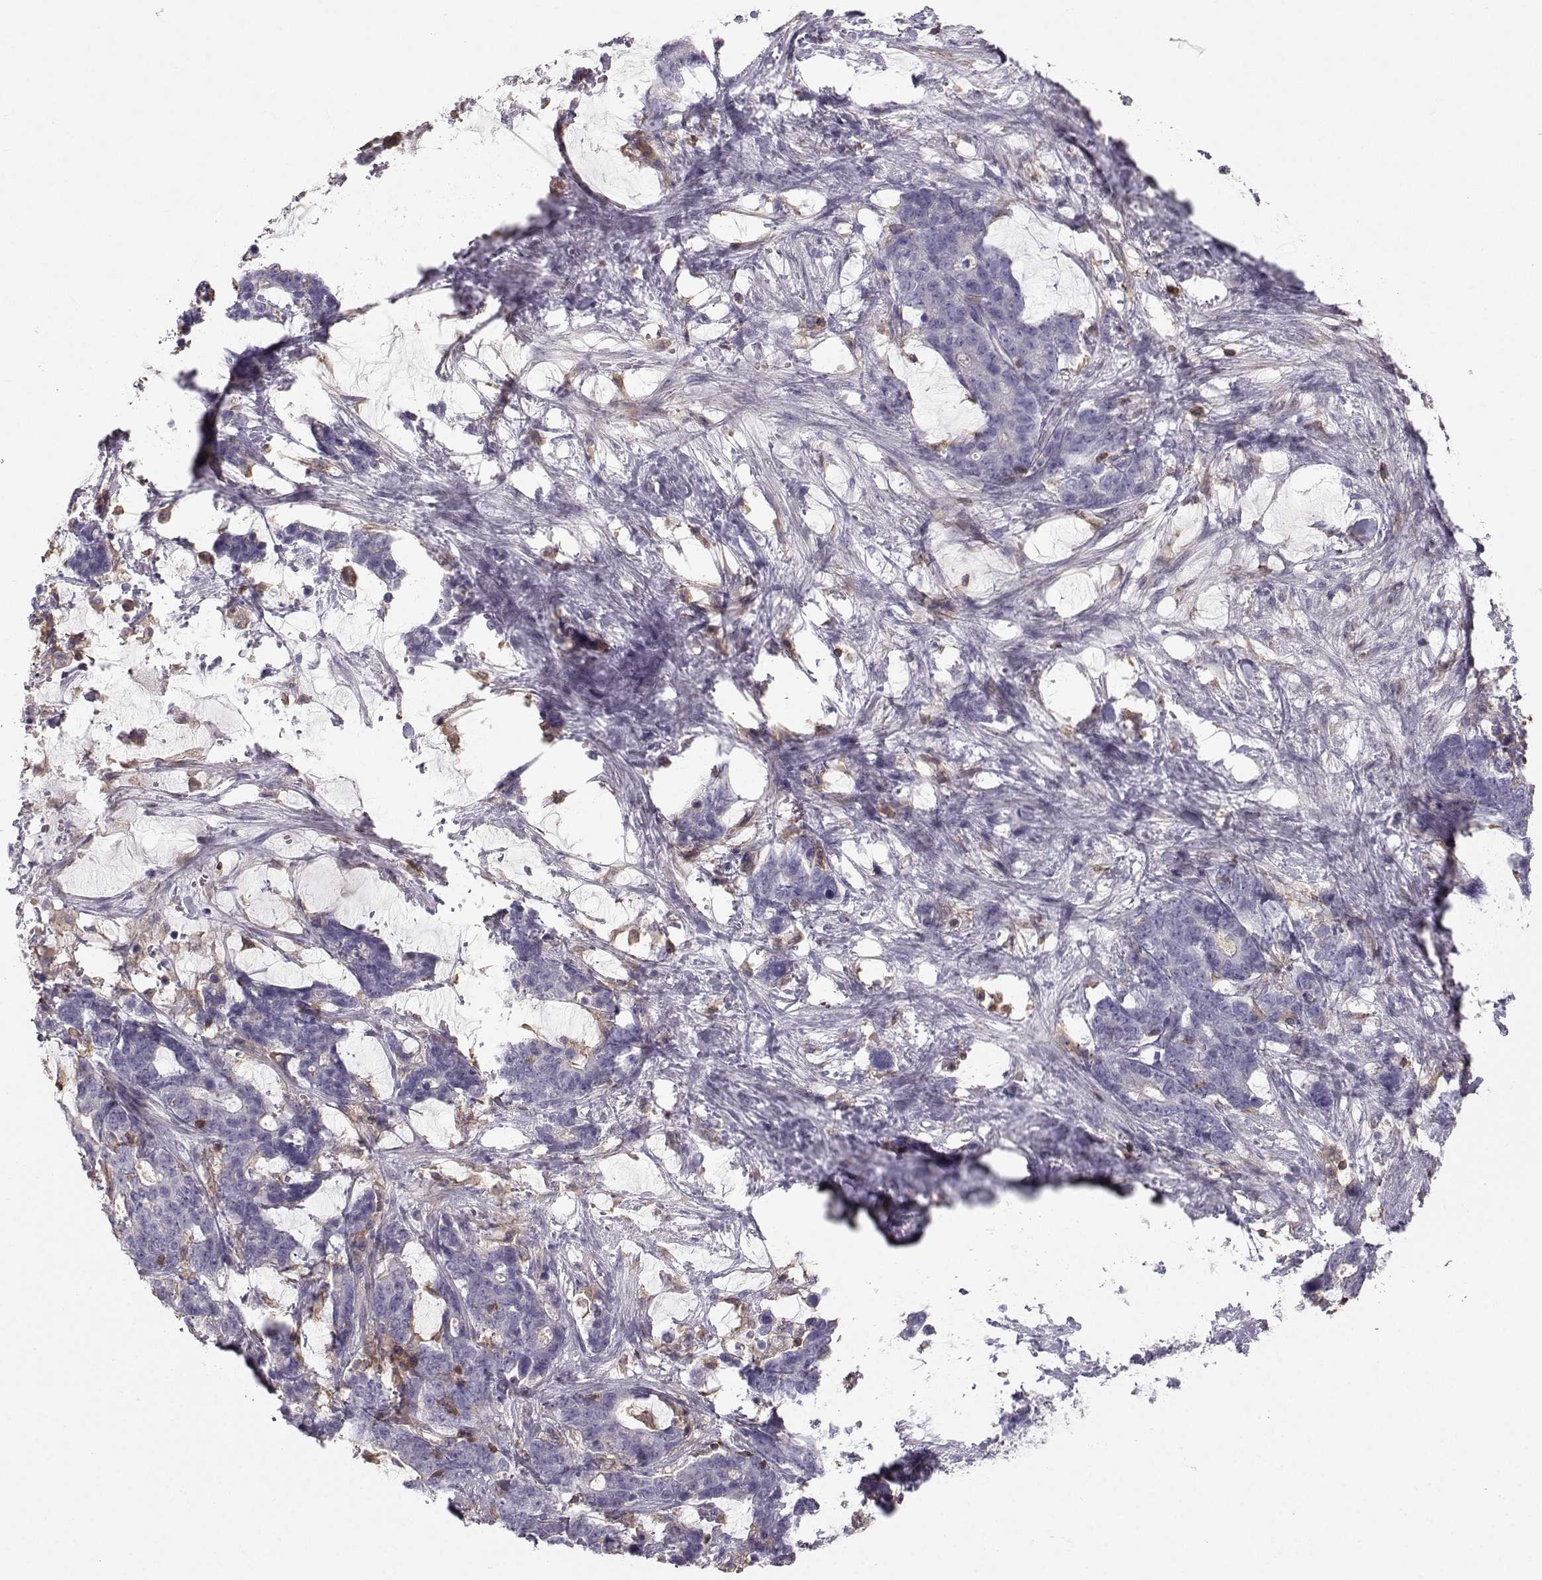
{"staining": {"intensity": "negative", "quantity": "none", "location": "none"}, "tissue": "stomach cancer", "cell_type": "Tumor cells", "image_type": "cancer", "snomed": [{"axis": "morphology", "description": "Normal tissue, NOS"}, {"axis": "morphology", "description": "Adenocarcinoma, NOS"}, {"axis": "topography", "description": "Stomach"}], "caption": "Tumor cells are negative for brown protein staining in stomach adenocarcinoma. (Stains: DAB (3,3'-diaminobenzidine) IHC with hematoxylin counter stain, Microscopy: brightfield microscopy at high magnification).", "gene": "ZBTB32", "patient": {"sex": "female", "age": 64}}